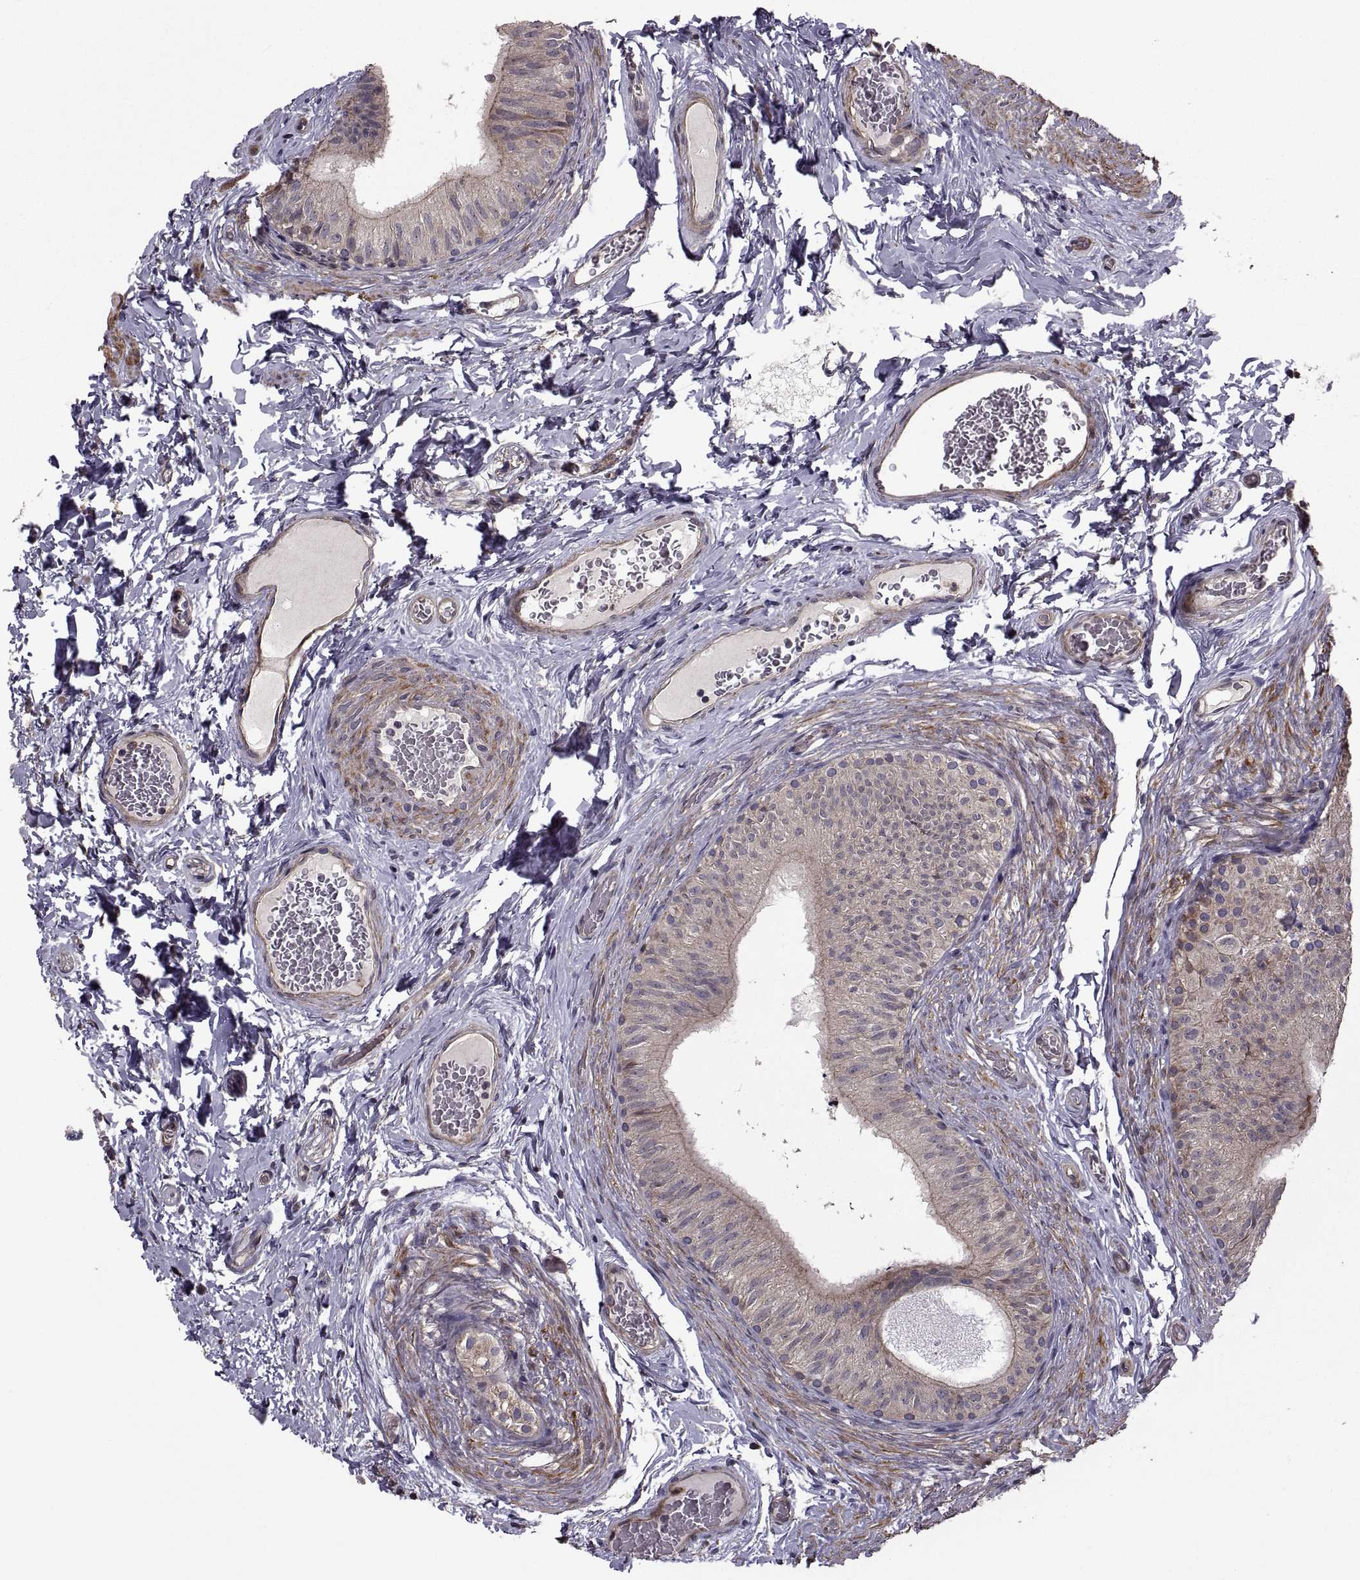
{"staining": {"intensity": "weak", "quantity": ">75%", "location": "cytoplasmic/membranous"}, "tissue": "epididymis", "cell_type": "Glandular cells", "image_type": "normal", "snomed": [{"axis": "morphology", "description": "Normal tissue, NOS"}, {"axis": "topography", "description": "Epididymis"}, {"axis": "topography", "description": "Vas deferens"}], "caption": "Immunohistochemistry (IHC) (DAB) staining of normal human epididymis displays weak cytoplasmic/membranous protein staining in about >75% of glandular cells. (IHC, brightfield microscopy, high magnification).", "gene": "PMM2", "patient": {"sex": "male", "age": 23}}